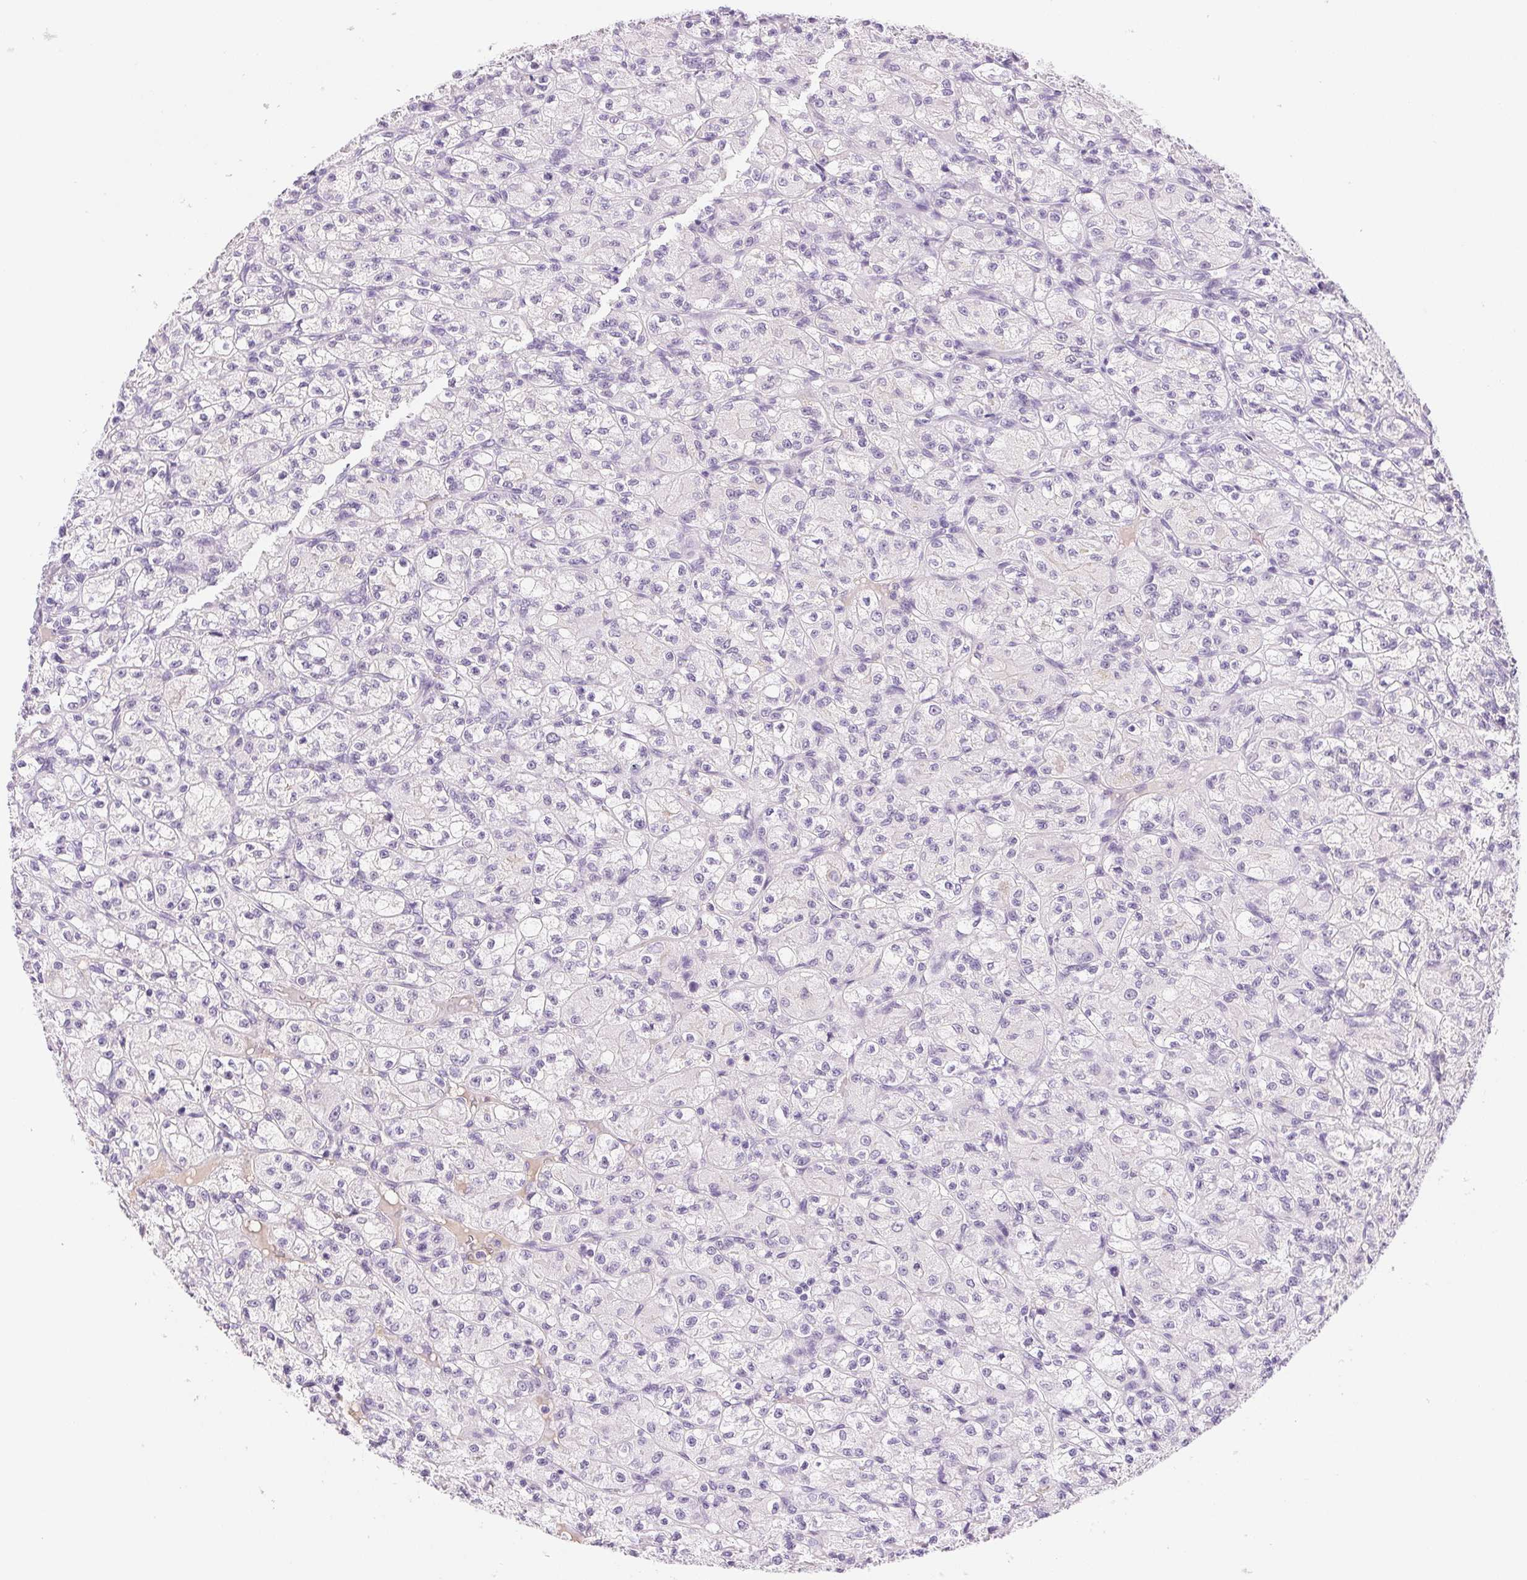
{"staining": {"intensity": "negative", "quantity": "none", "location": "none"}, "tissue": "renal cancer", "cell_type": "Tumor cells", "image_type": "cancer", "snomed": [{"axis": "morphology", "description": "Adenocarcinoma, NOS"}, {"axis": "topography", "description": "Kidney"}], "caption": "This is an IHC histopathology image of renal cancer. There is no staining in tumor cells.", "gene": "IFIT1B", "patient": {"sex": "female", "age": 70}}